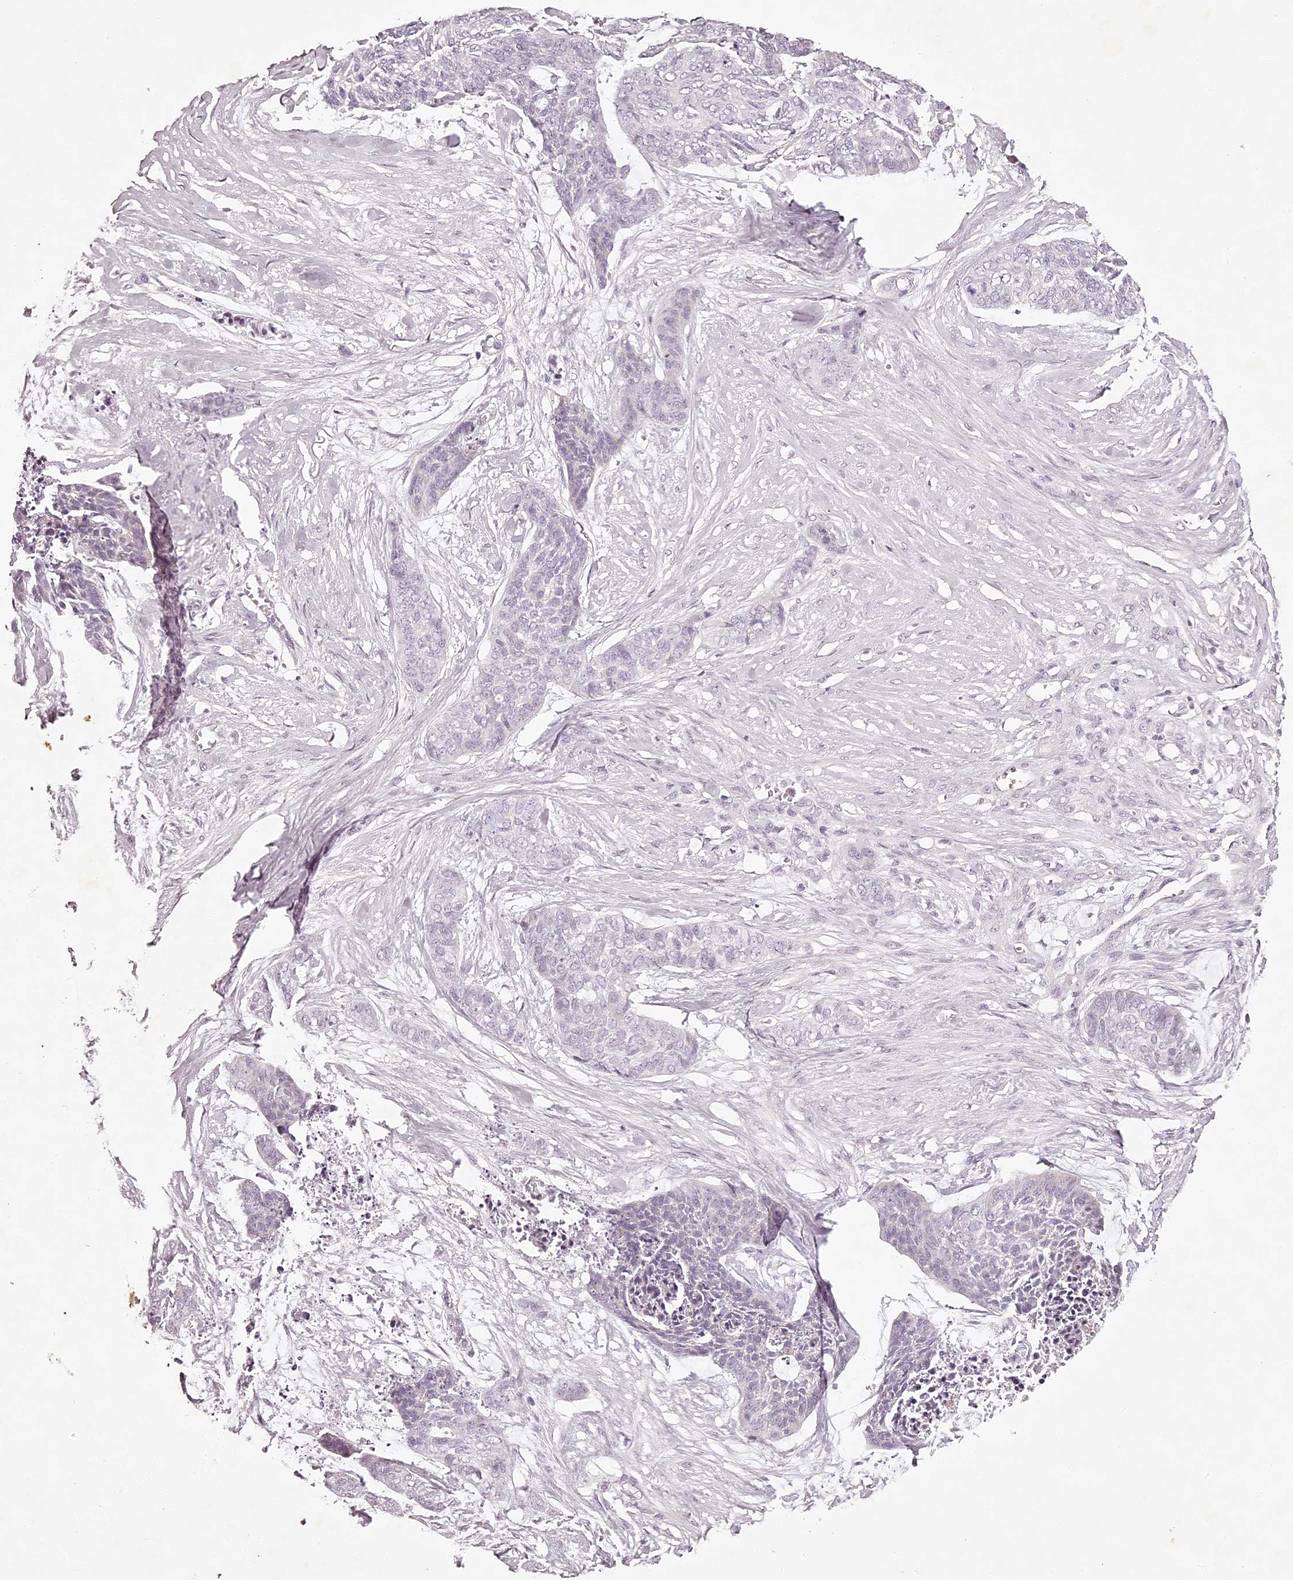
{"staining": {"intensity": "negative", "quantity": "none", "location": "none"}, "tissue": "skin cancer", "cell_type": "Tumor cells", "image_type": "cancer", "snomed": [{"axis": "morphology", "description": "Basal cell carcinoma"}, {"axis": "topography", "description": "Skin"}], "caption": "Histopathology image shows no protein positivity in tumor cells of basal cell carcinoma (skin) tissue.", "gene": "ELAPOR1", "patient": {"sex": "female", "age": 64}}